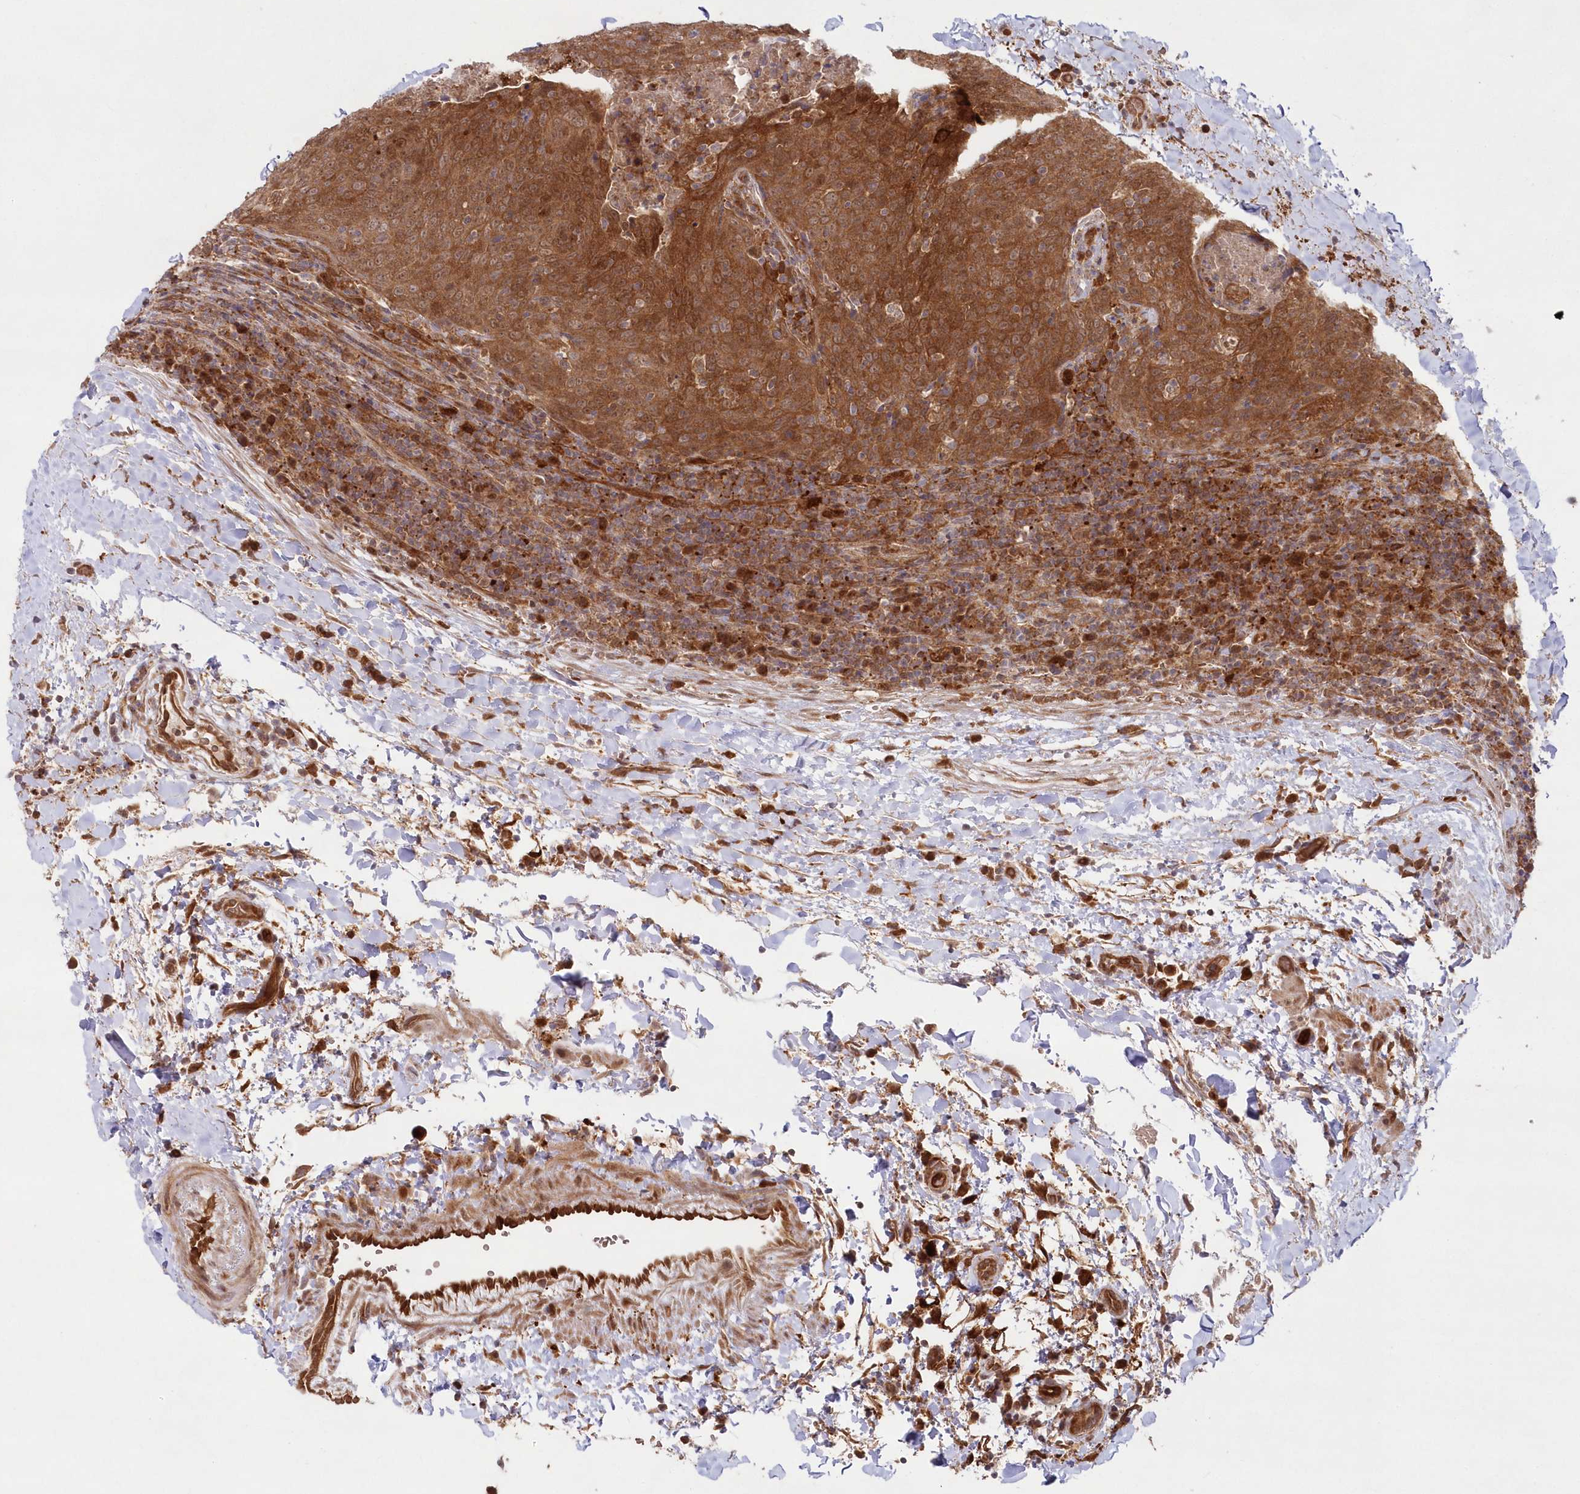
{"staining": {"intensity": "strong", "quantity": ">75%", "location": "cytoplasmic/membranous"}, "tissue": "head and neck cancer", "cell_type": "Tumor cells", "image_type": "cancer", "snomed": [{"axis": "morphology", "description": "Squamous cell carcinoma, NOS"}, {"axis": "morphology", "description": "Squamous cell carcinoma, metastatic, NOS"}, {"axis": "topography", "description": "Lymph node"}, {"axis": "topography", "description": "Head-Neck"}], "caption": "Squamous cell carcinoma (head and neck) stained for a protein reveals strong cytoplasmic/membranous positivity in tumor cells.", "gene": "GBE1", "patient": {"sex": "male", "age": 62}}